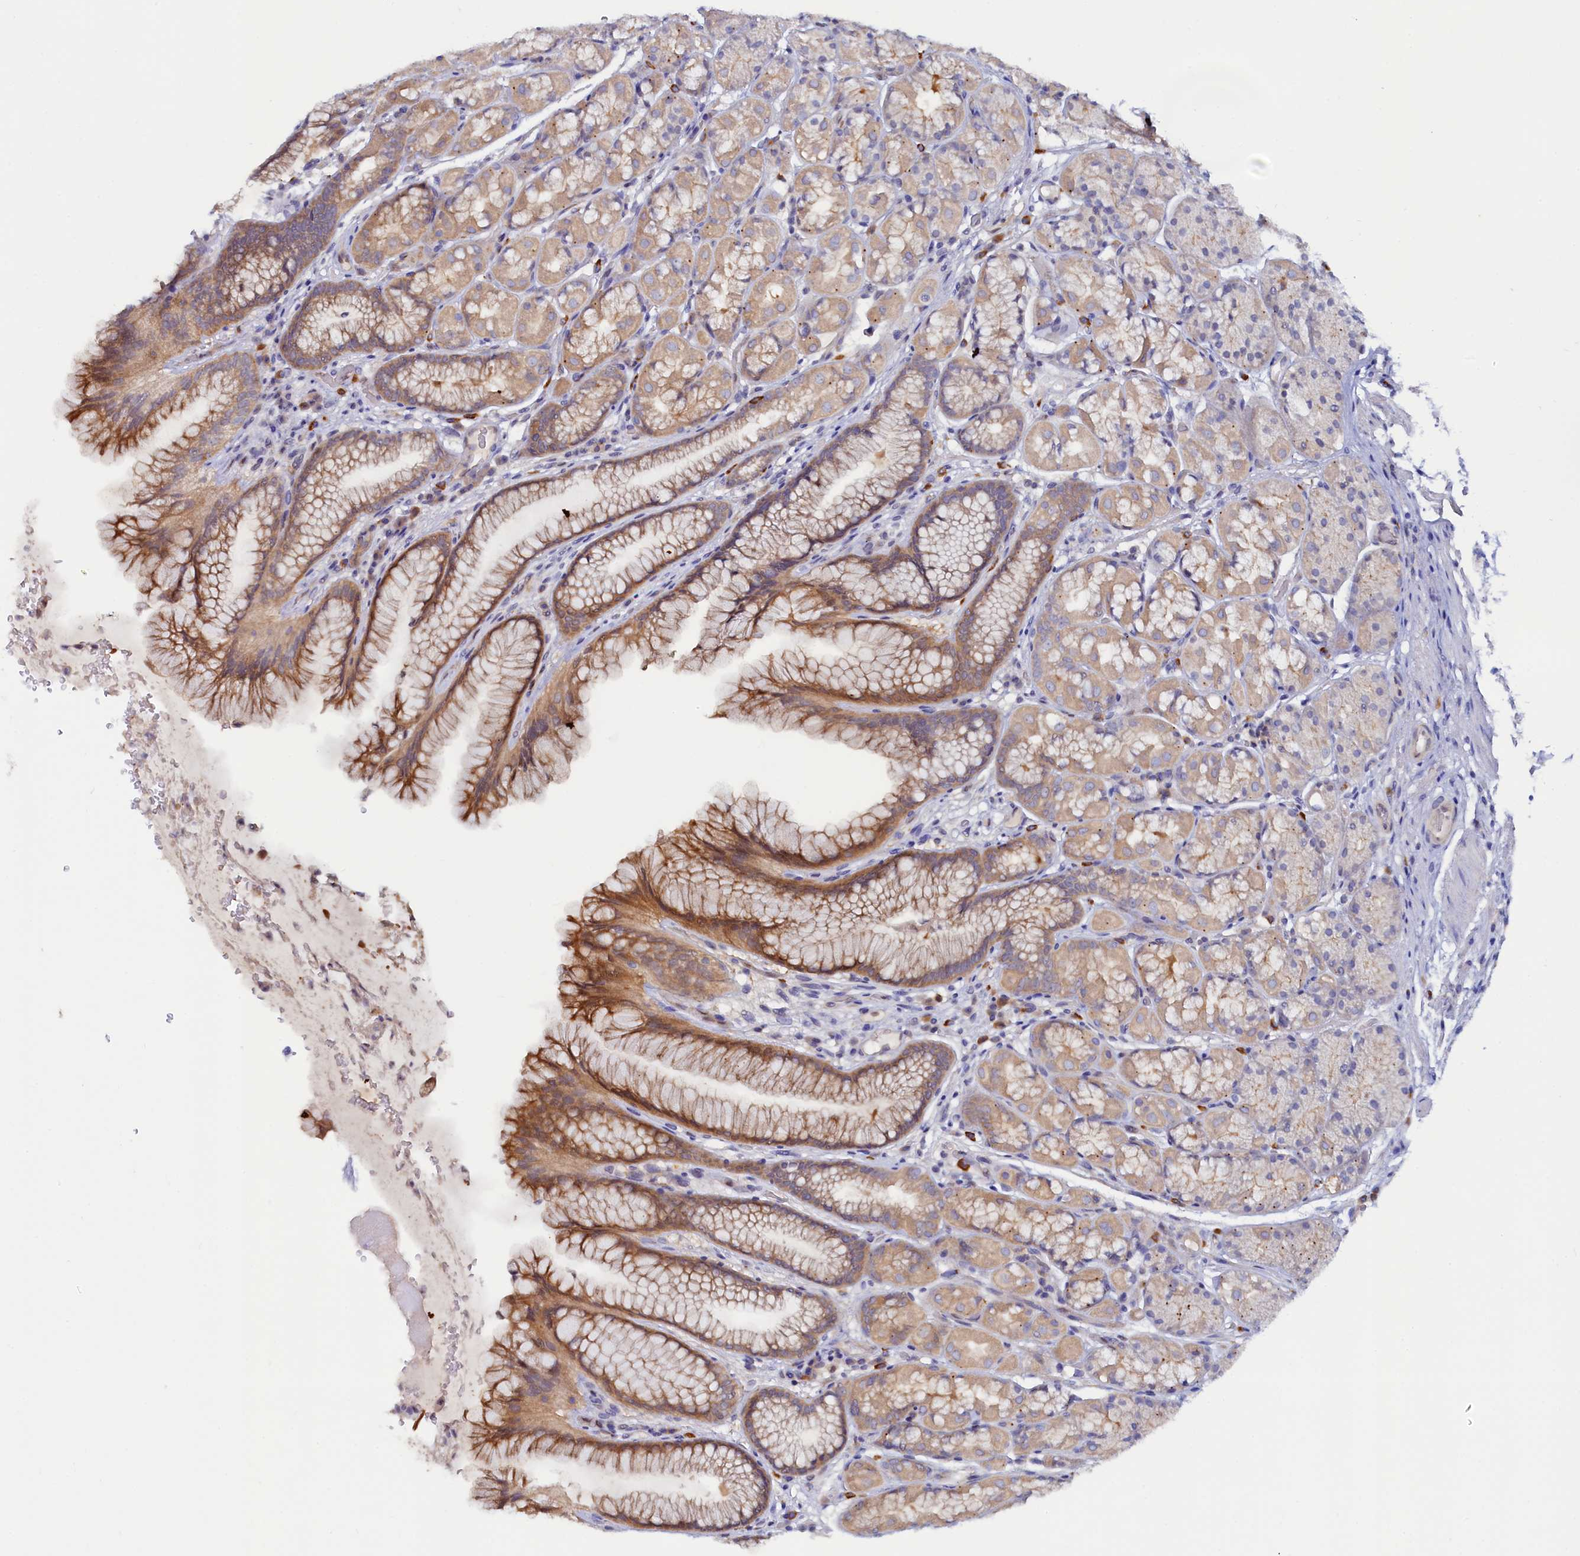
{"staining": {"intensity": "moderate", "quantity": "25%-75%", "location": "cytoplasmic/membranous"}, "tissue": "stomach", "cell_type": "Glandular cells", "image_type": "normal", "snomed": [{"axis": "morphology", "description": "Normal tissue, NOS"}, {"axis": "topography", "description": "Stomach"}], "caption": "Protein expression by immunohistochemistry shows moderate cytoplasmic/membranous positivity in about 25%-75% of glandular cells in unremarkable stomach. (Stains: DAB (3,3'-diaminobenzidine) in brown, nuclei in blue, Microscopy: brightfield microscopy at high magnification).", "gene": "ASTE1", "patient": {"sex": "male", "age": 63}}